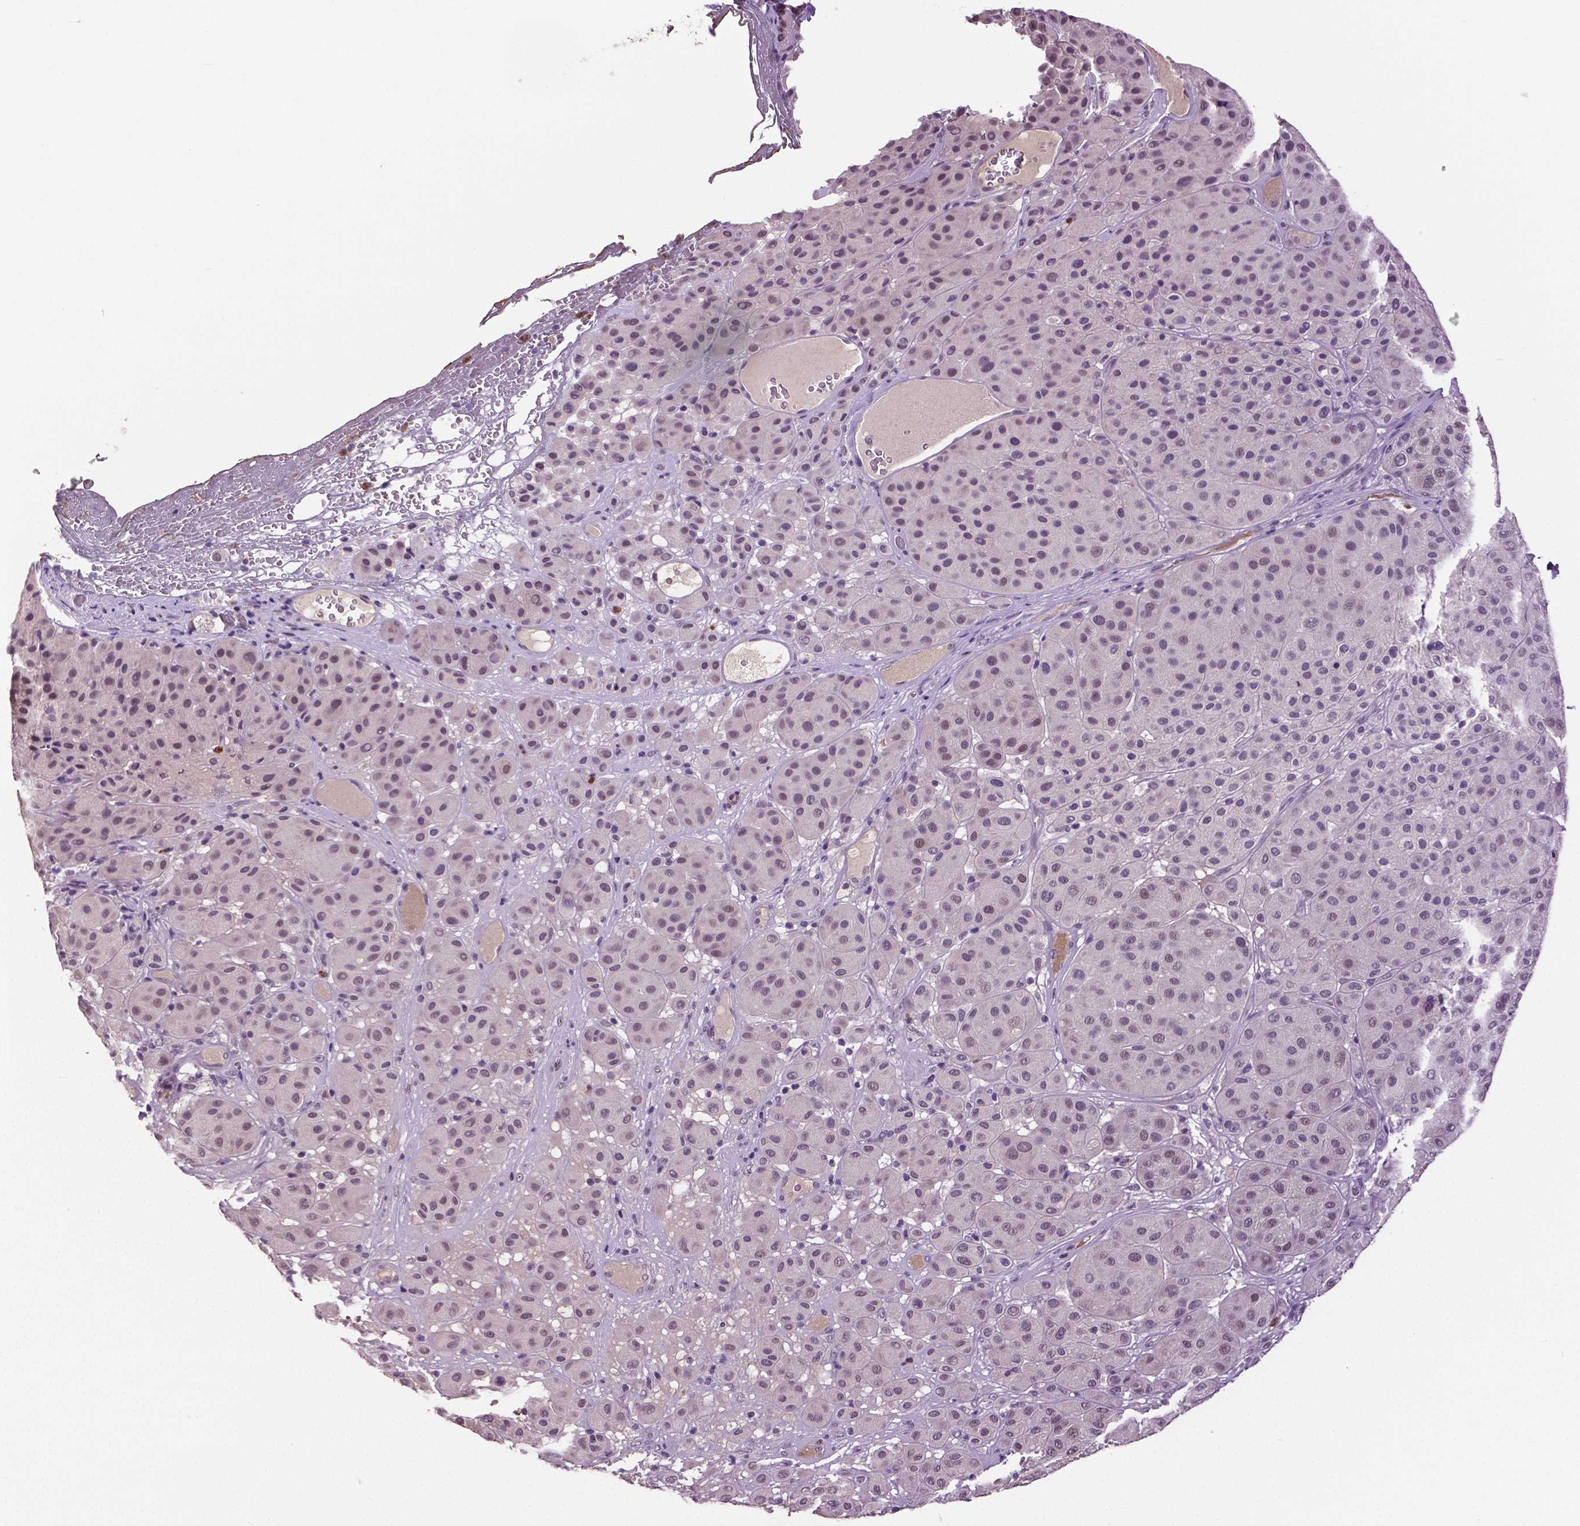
{"staining": {"intensity": "weak", "quantity": ">75%", "location": "nuclear"}, "tissue": "melanoma", "cell_type": "Tumor cells", "image_type": "cancer", "snomed": [{"axis": "morphology", "description": "Malignant melanoma, Metastatic site"}, {"axis": "topography", "description": "Smooth muscle"}], "caption": "Melanoma tissue shows weak nuclear expression in approximately >75% of tumor cells", "gene": "PTPN5", "patient": {"sex": "male", "age": 41}}